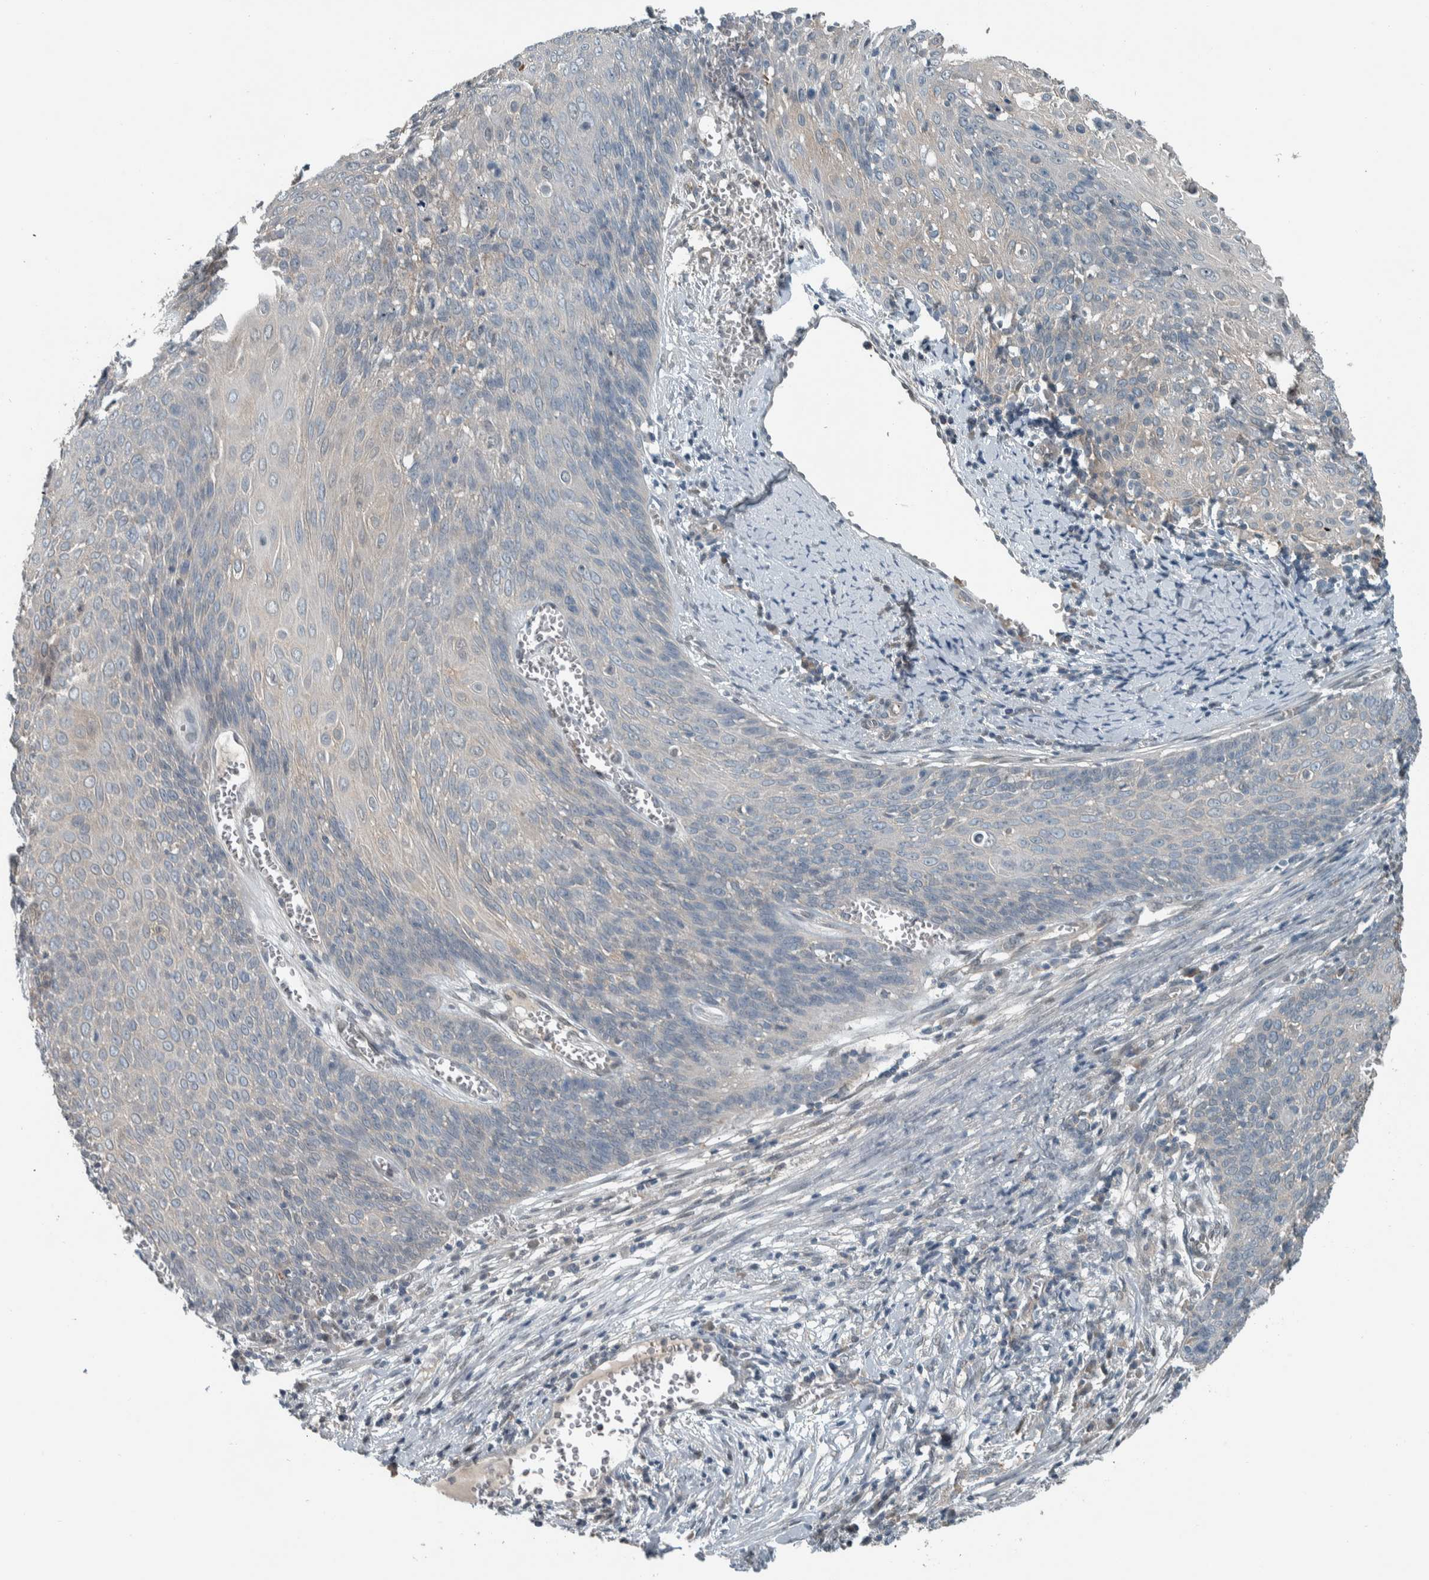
{"staining": {"intensity": "negative", "quantity": "none", "location": "none"}, "tissue": "cervical cancer", "cell_type": "Tumor cells", "image_type": "cancer", "snomed": [{"axis": "morphology", "description": "Squamous cell carcinoma, NOS"}, {"axis": "topography", "description": "Cervix"}], "caption": "Cervical squamous cell carcinoma was stained to show a protein in brown. There is no significant expression in tumor cells.", "gene": "ALAD", "patient": {"sex": "female", "age": 39}}